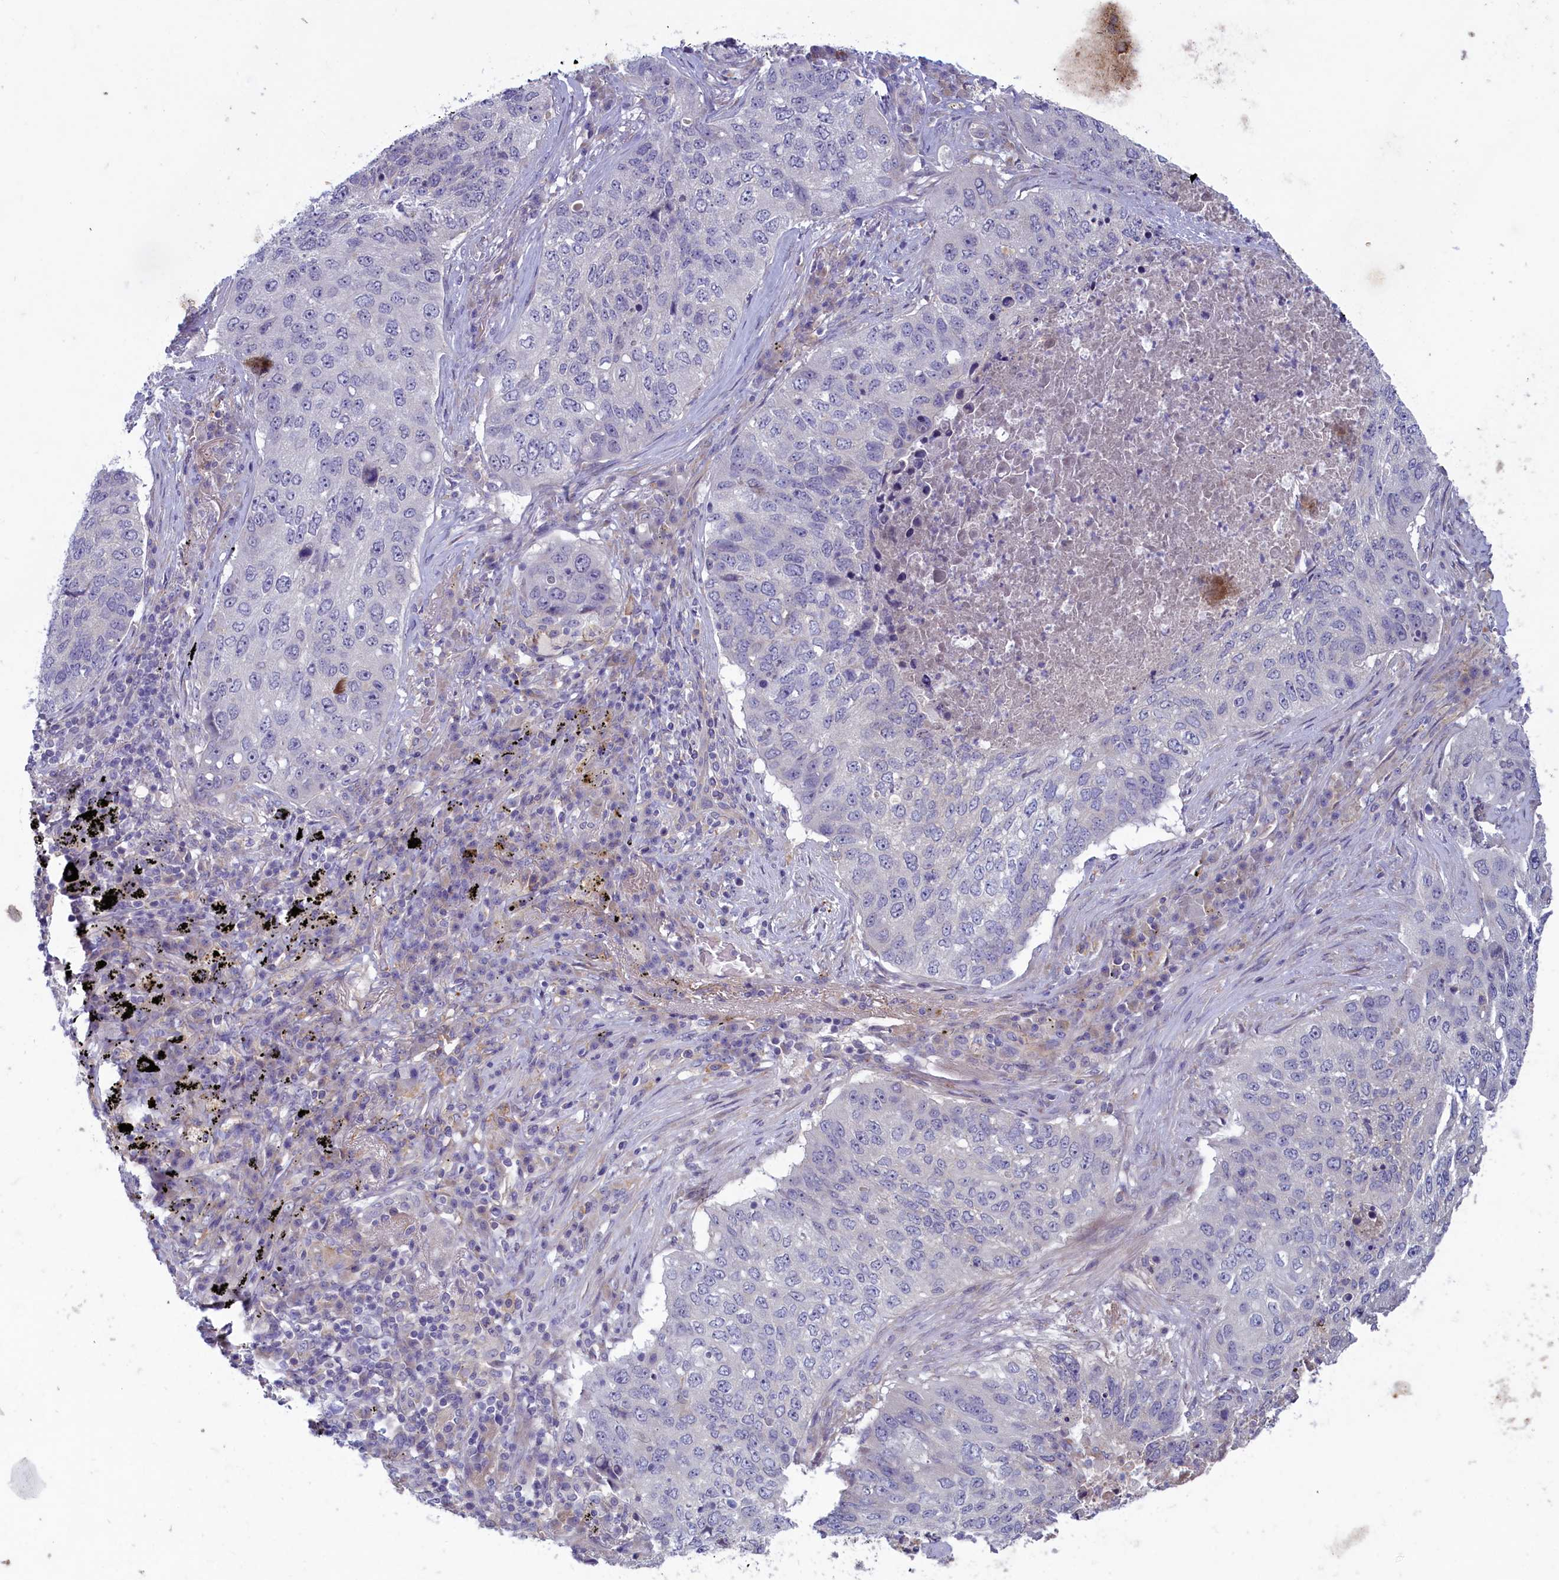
{"staining": {"intensity": "negative", "quantity": "none", "location": "none"}, "tissue": "lung cancer", "cell_type": "Tumor cells", "image_type": "cancer", "snomed": [{"axis": "morphology", "description": "Squamous cell carcinoma, NOS"}, {"axis": "topography", "description": "Lung"}], "caption": "Lung cancer (squamous cell carcinoma) was stained to show a protein in brown. There is no significant staining in tumor cells.", "gene": "PLEKHG6", "patient": {"sex": "female", "age": 63}}